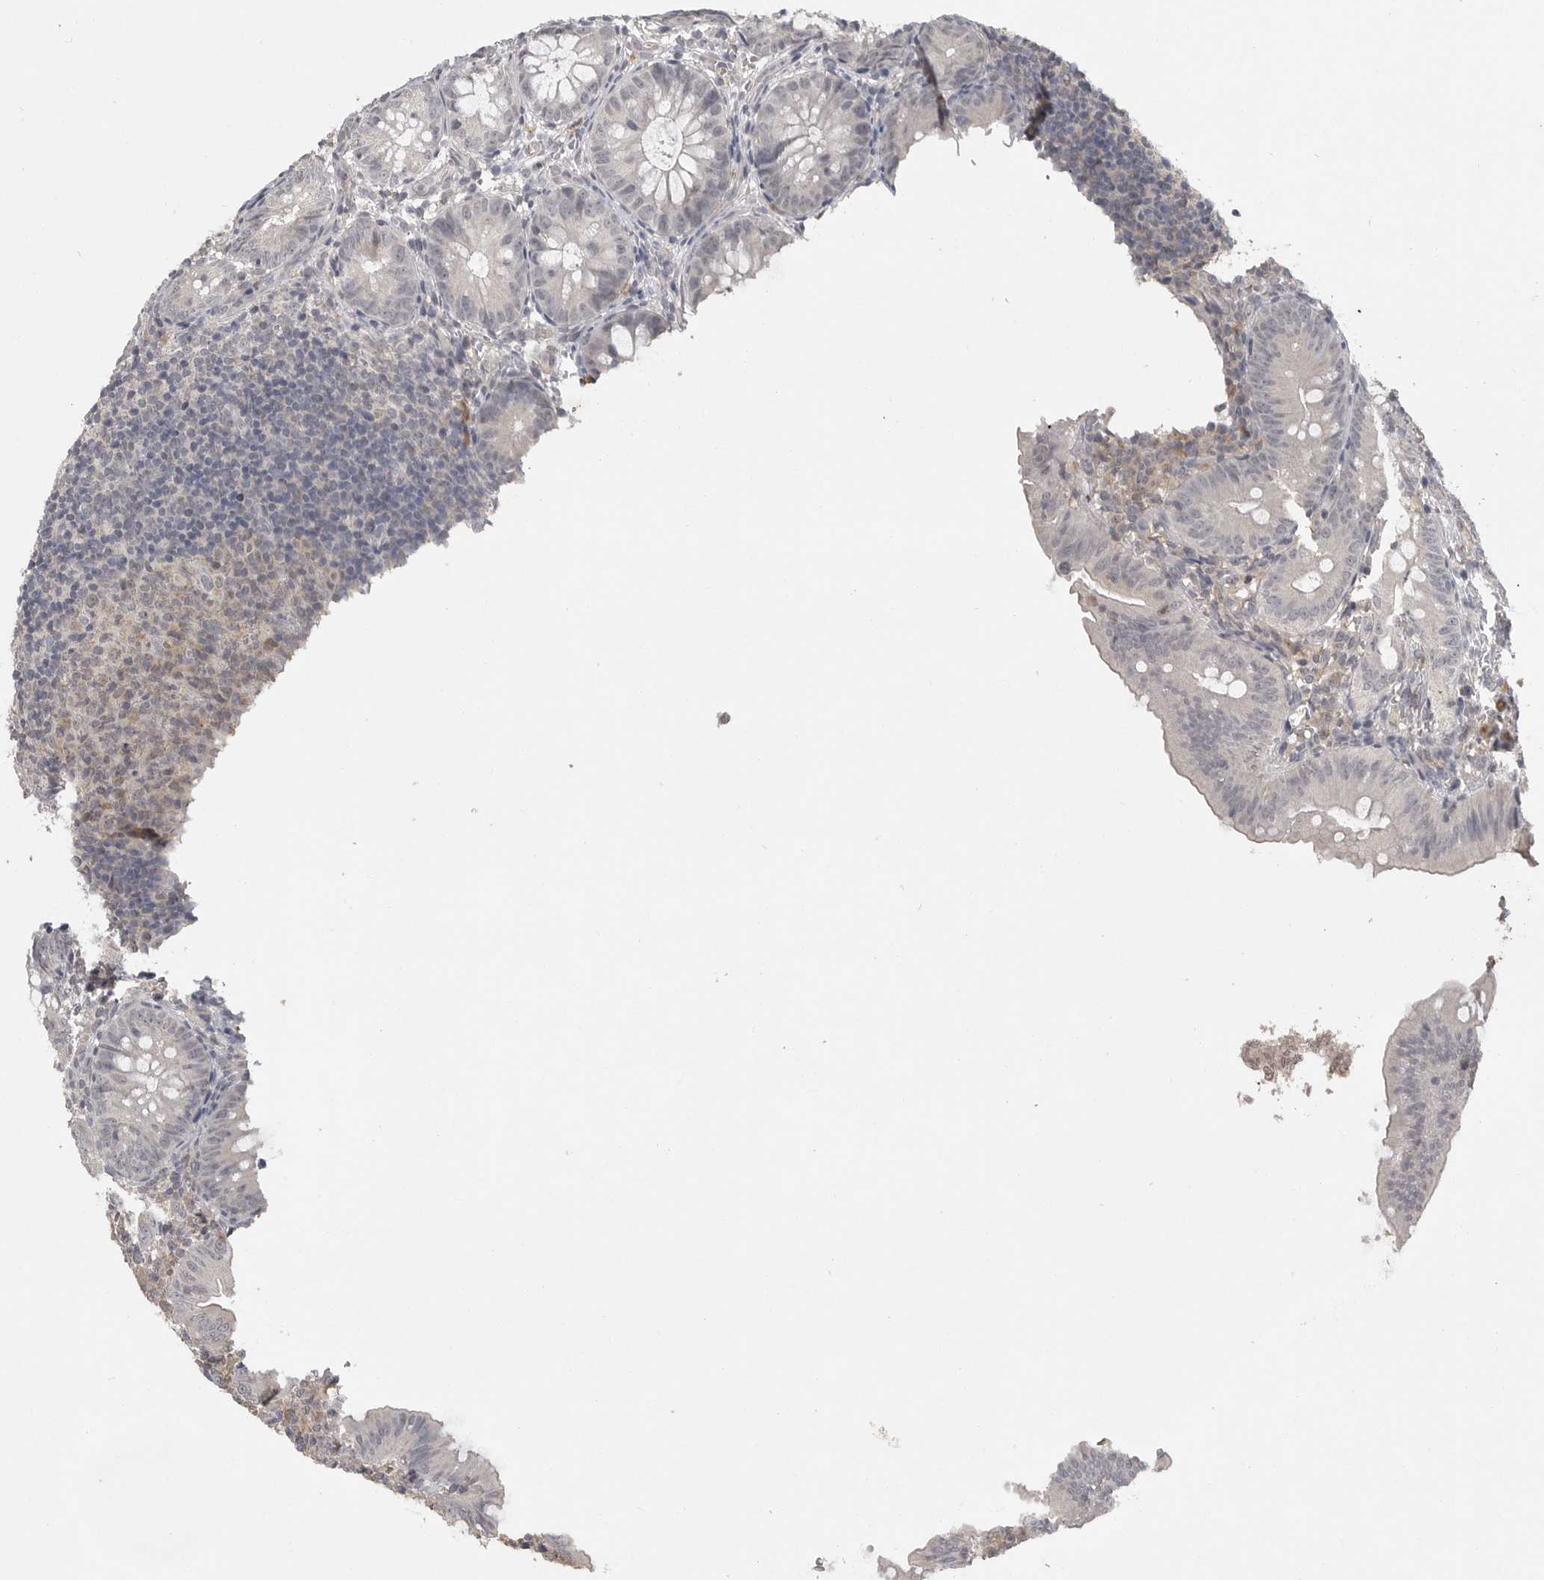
{"staining": {"intensity": "negative", "quantity": "none", "location": "none"}, "tissue": "appendix", "cell_type": "Glandular cells", "image_type": "normal", "snomed": [{"axis": "morphology", "description": "Normal tissue, NOS"}, {"axis": "topography", "description": "Appendix"}], "caption": "High magnification brightfield microscopy of benign appendix stained with DAB (3,3'-diaminobenzidine) (brown) and counterstained with hematoxylin (blue): glandular cells show no significant expression. (Immunohistochemistry, brightfield microscopy, high magnification).", "gene": "PLEKHF1", "patient": {"sex": "male", "age": 1}}